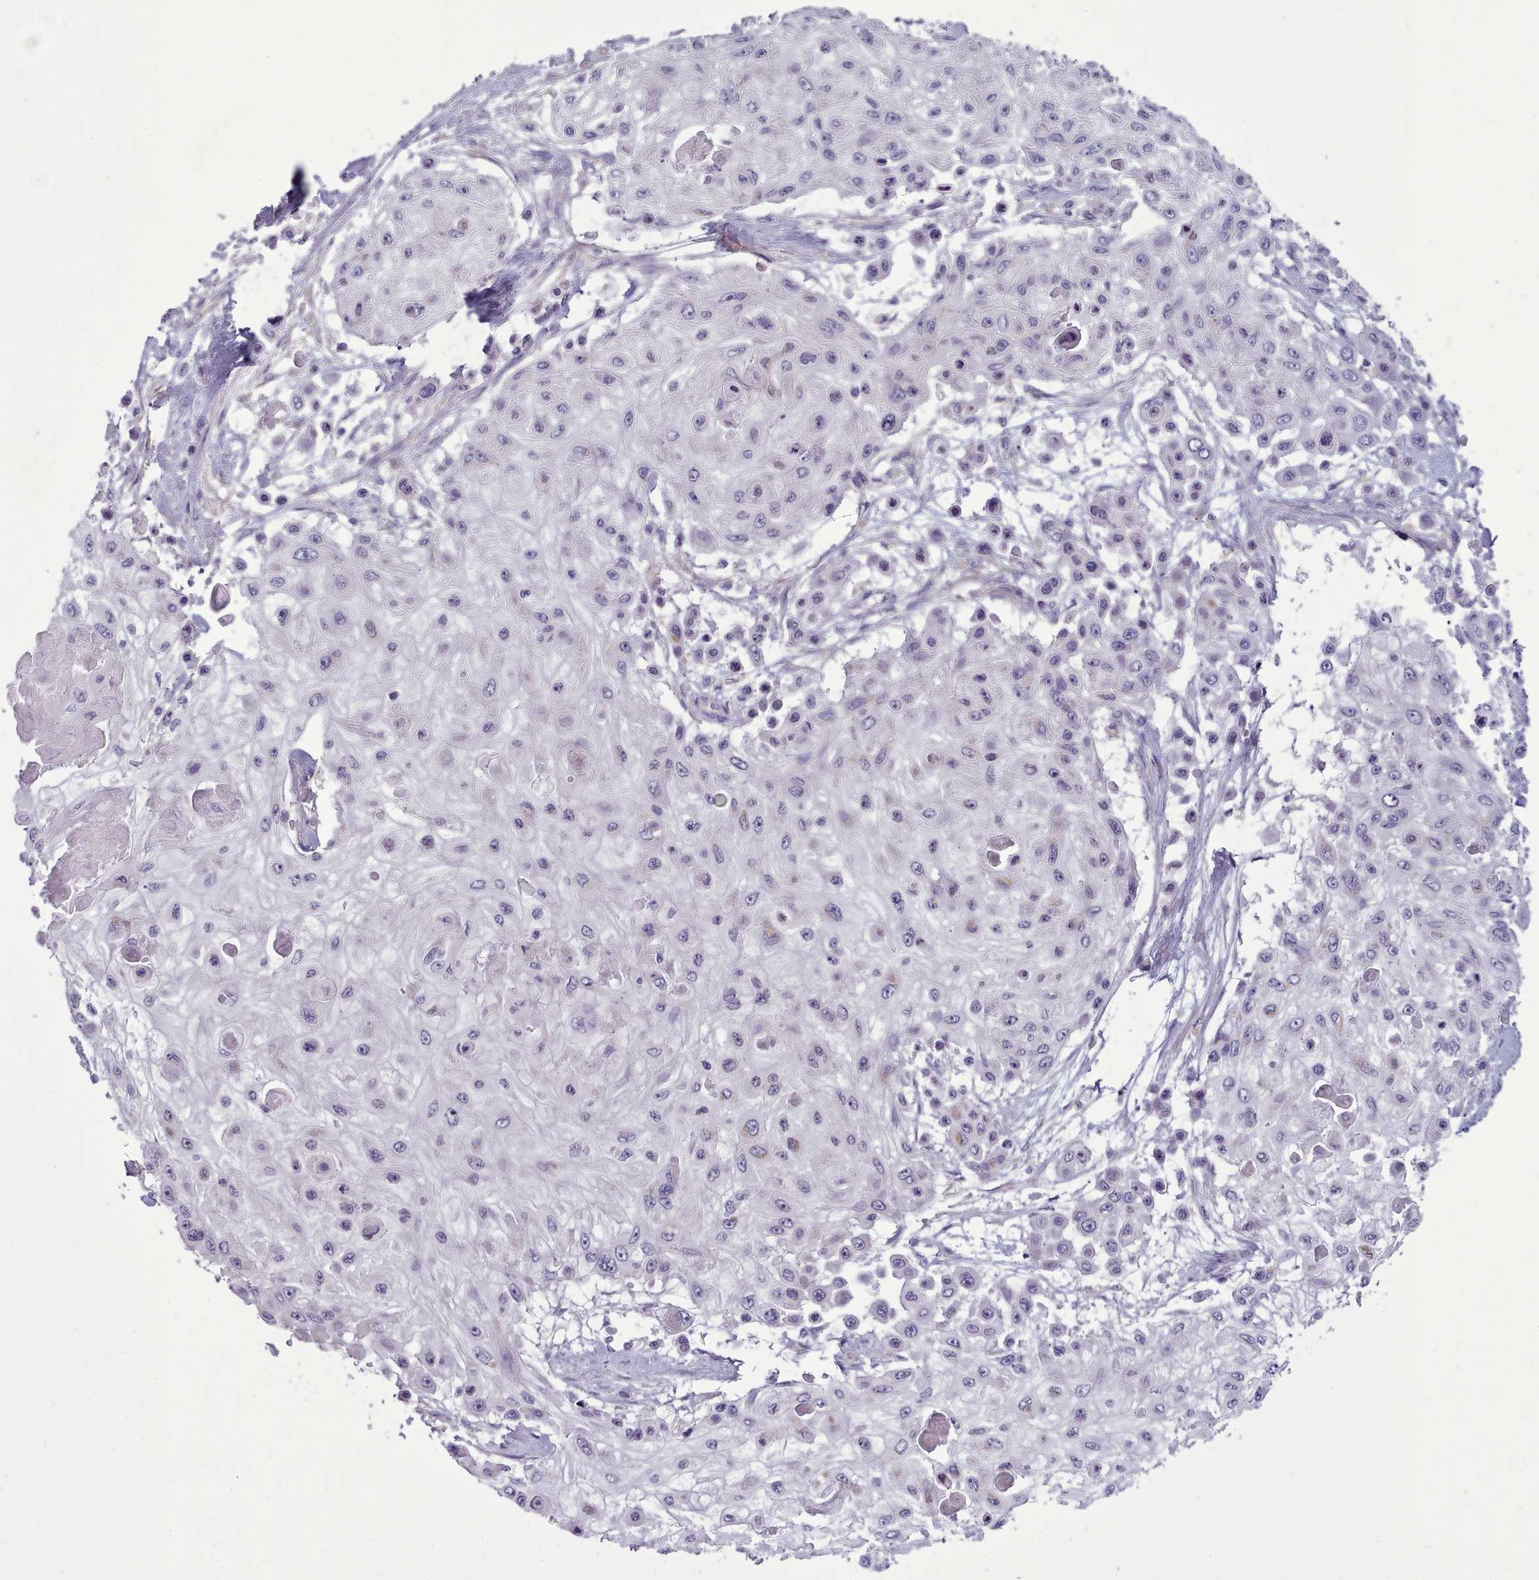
{"staining": {"intensity": "negative", "quantity": "none", "location": "none"}, "tissue": "skin cancer", "cell_type": "Tumor cells", "image_type": "cancer", "snomed": [{"axis": "morphology", "description": "Squamous cell carcinoma, NOS"}, {"axis": "topography", "description": "Skin"}], "caption": "Skin cancer was stained to show a protein in brown. There is no significant expression in tumor cells.", "gene": "MYRFL", "patient": {"sex": "male", "age": 67}}